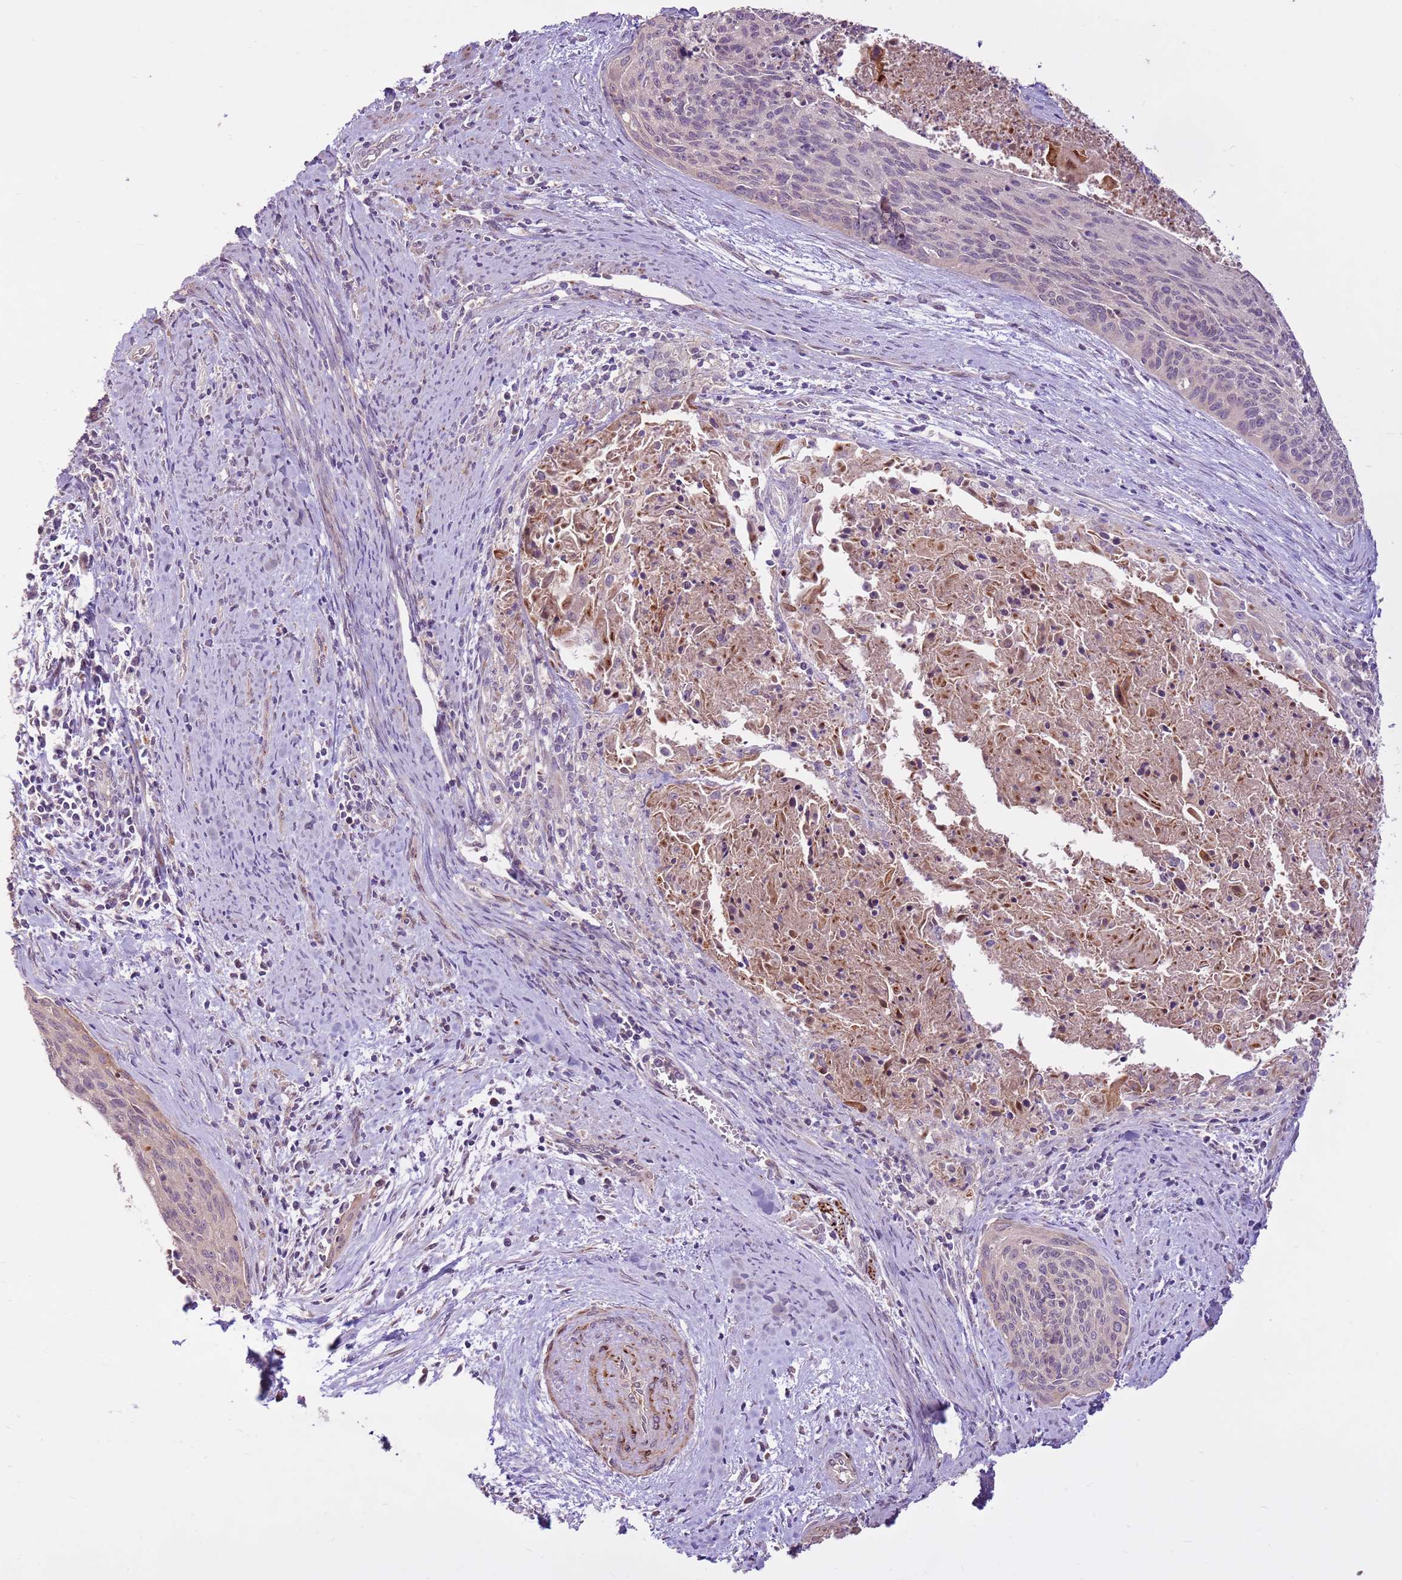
{"staining": {"intensity": "weak", "quantity": "<25%", "location": "cytoplasmic/membranous"}, "tissue": "cervical cancer", "cell_type": "Tumor cells", "image_type": "cancer", "snomed": [{"axis": "morphology", "description": "Squamous cell carcinoma, NOS"}, {"axis": "topography", "description": "Cervix"}], "caption": "Photomicrograph shows no protein expression in tumor cells of cervical squamous cell carcinoma tissue.", "gene": "LGI4", "patient": {"sex": "female", "age": 55}}